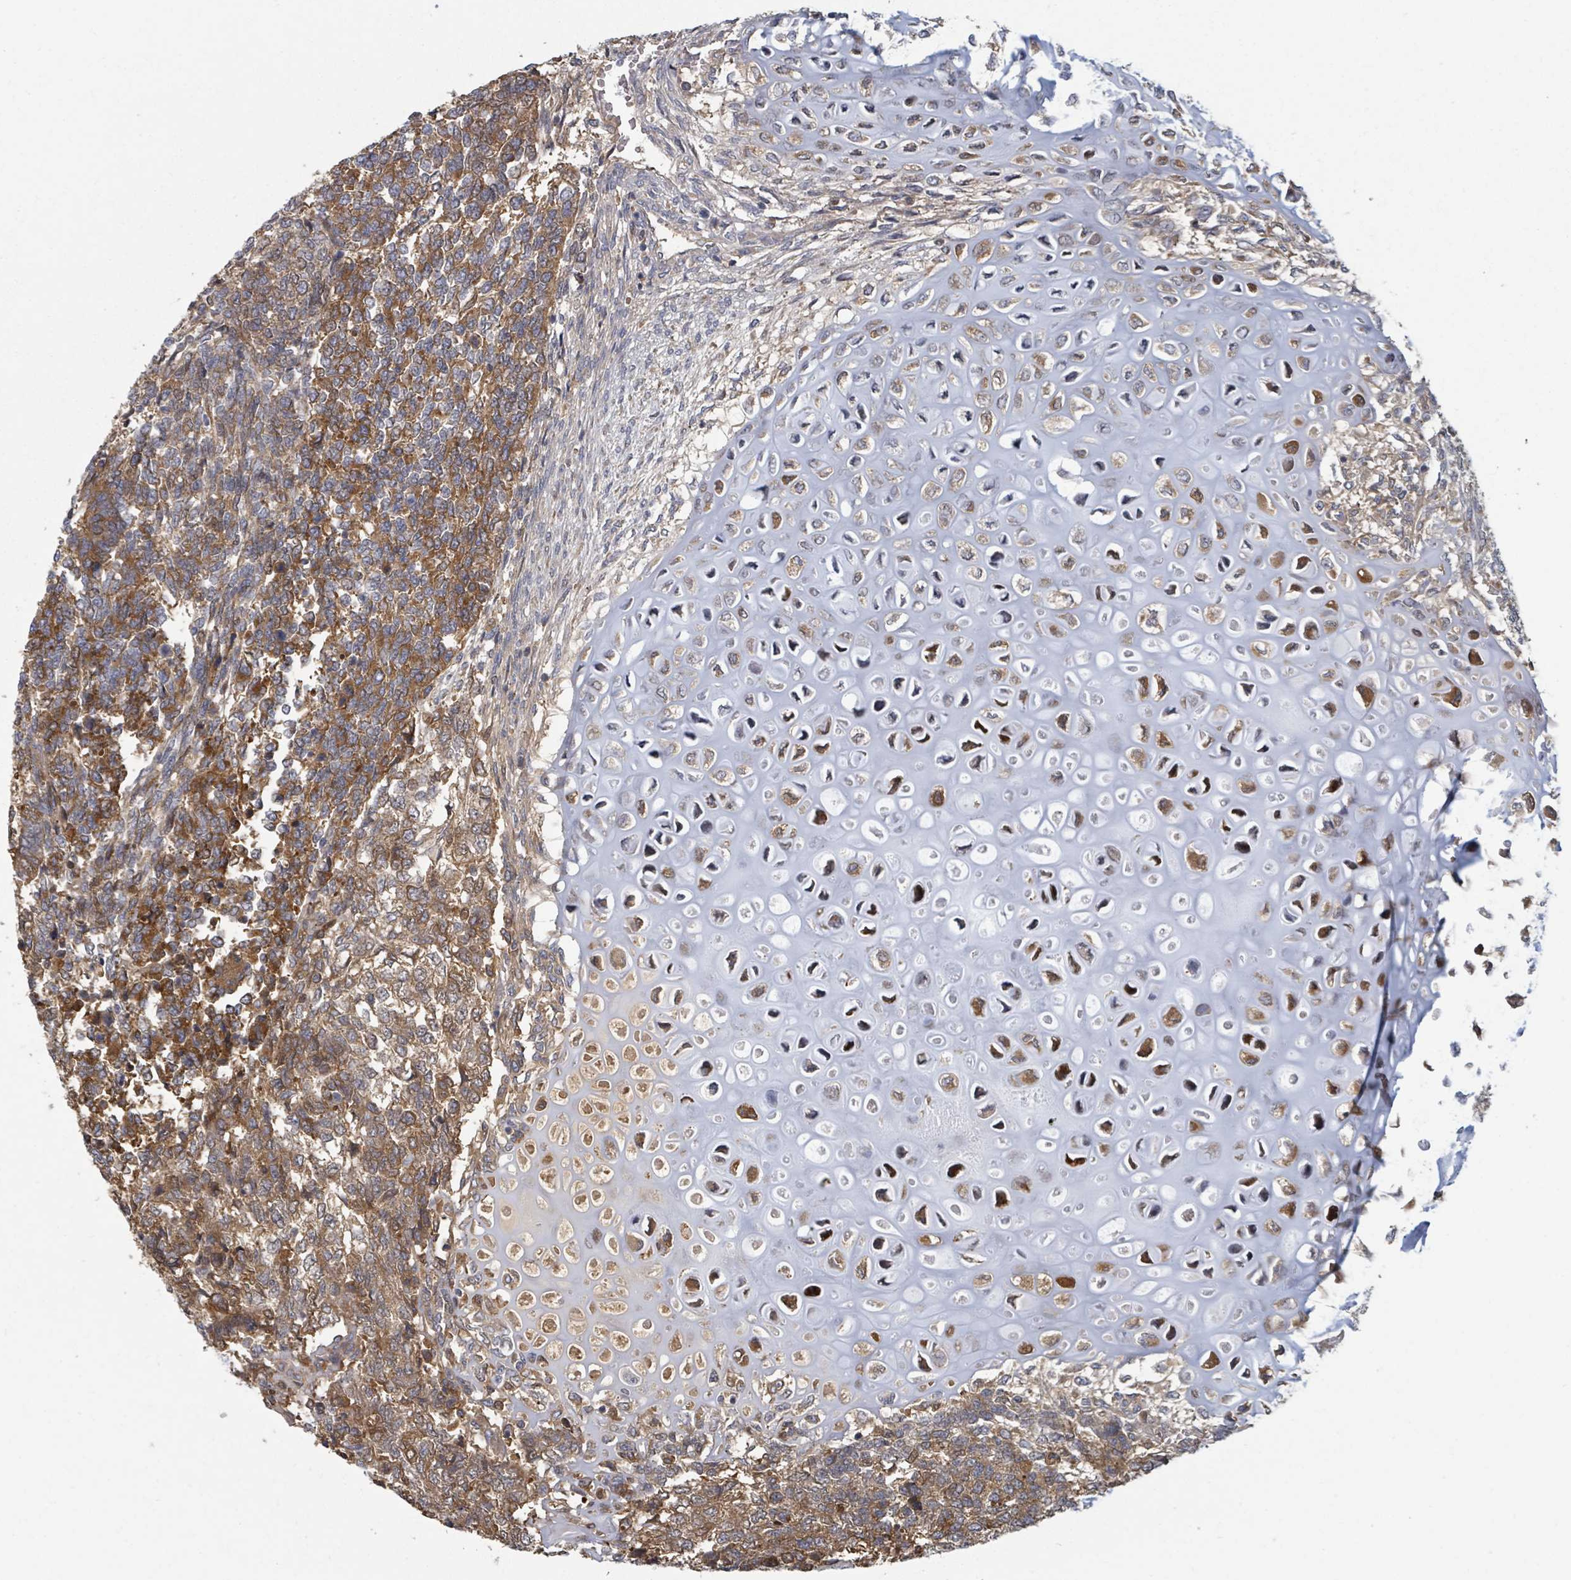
{"staining": {"intensity": "moderate", "quantity": ">75%", "location": "cytoplasmic/membranous"}, "tissue": "testis cancer", "cell_type": "Tumor cells", "image_type": "cancer", "snomed": [{"axis": "morphology", "description": "Carcinoma, Embryonal, NOS"}, {"axis": "topography", "description": "Testis"}], "caption": "Testis cancer (embryonal carcinoma) stained for a protein (brown) demonstrates moderate cytoplasmic/membranous positive expression in approximately >75% of tumor cells.", "gene": "GABBR1", "patient": {"sex": "male", "age": 23}}